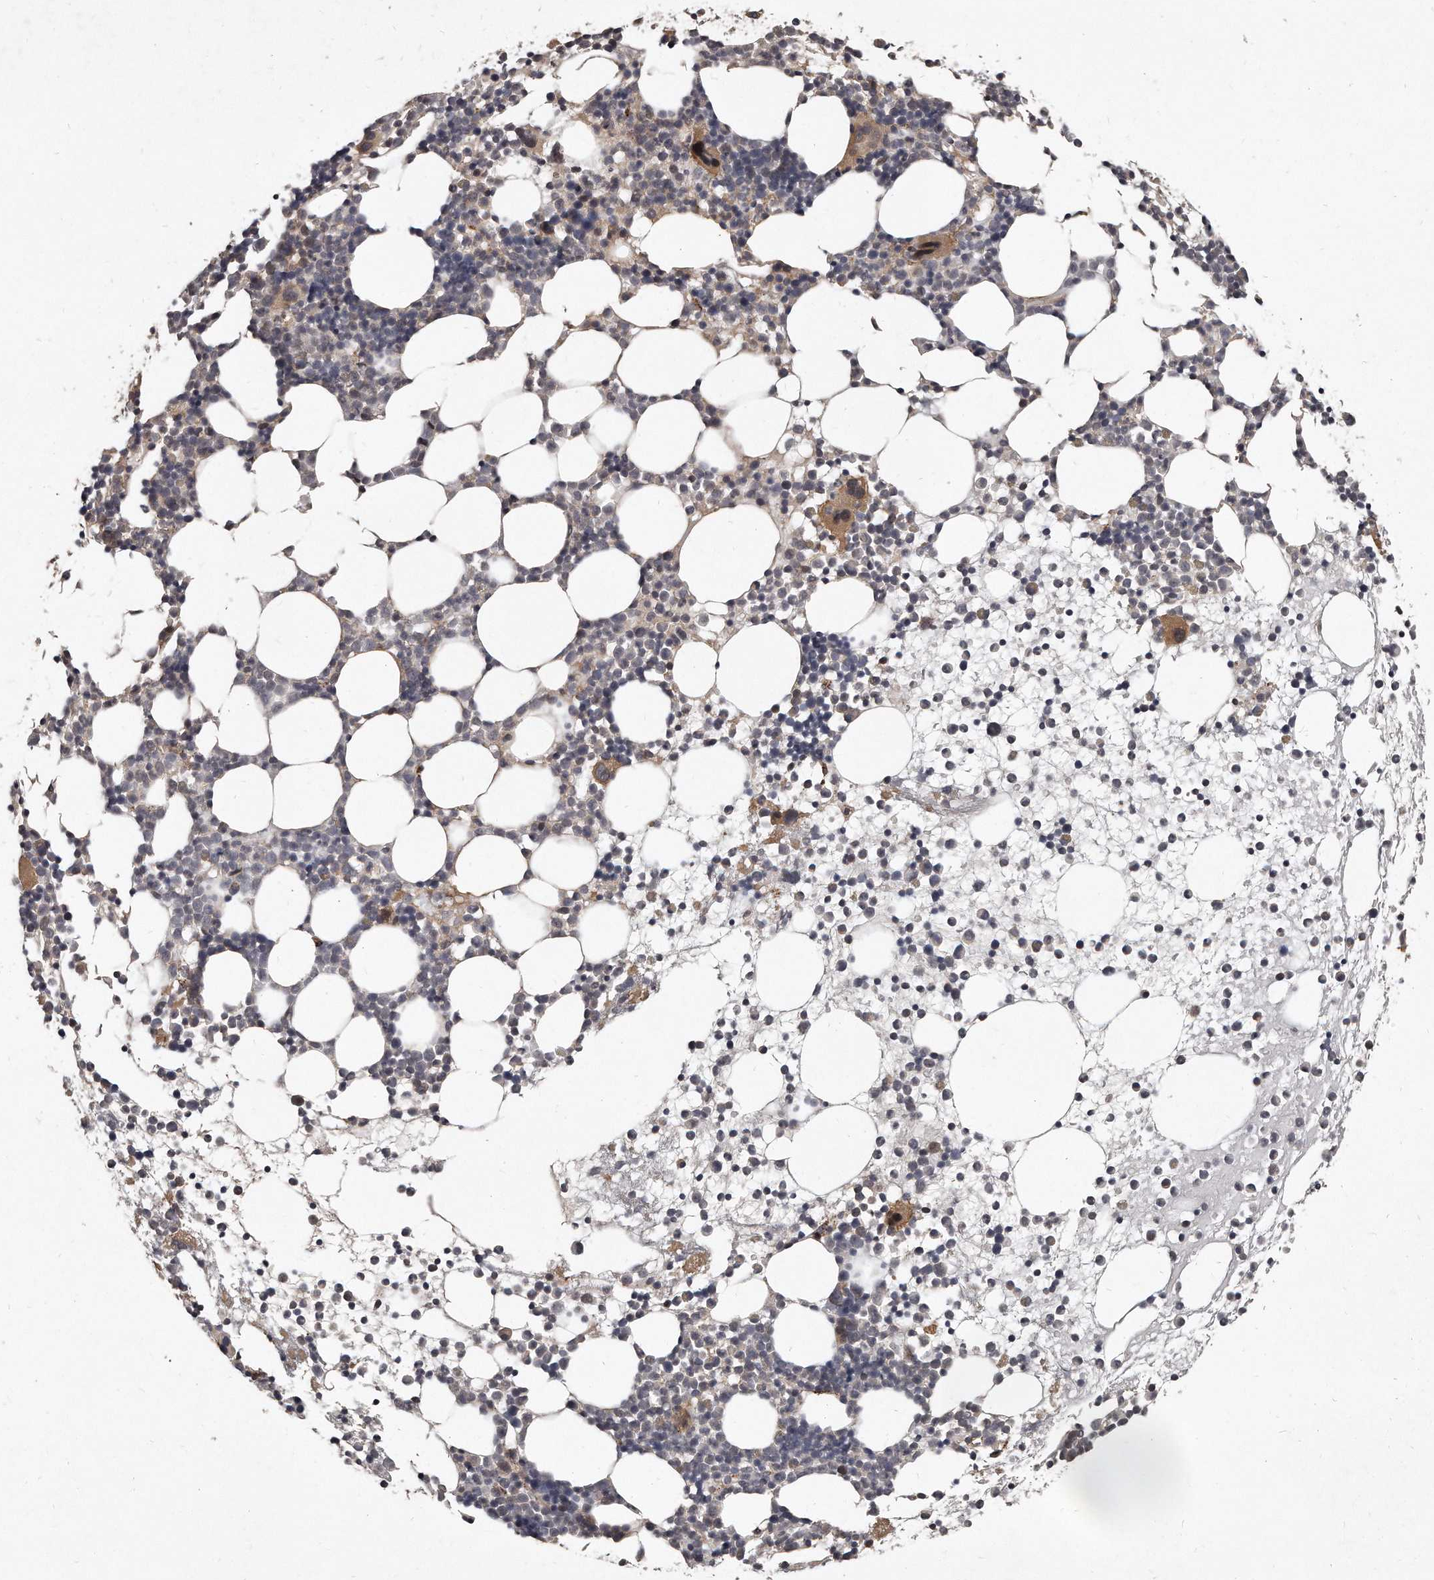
{"staining": {"intensity": "moderate", "quantity": "<25%", "location": "cytoplasmic/membranous"}, "tissue": "bone marrow", "cell_type": "Hematopoietic cells", "image_type": "normal", "snomed": [{"axis": "morphology", "description": "Normal tissue, NOS"}, {"axis": "topography", "description": "Bone marrow"}], "caption": "Hematopoietic cells exhibit moderate cytoplasmic/membranous staining in approximately <25% of cells in unremarkable bone marrow.", "gene": "GRB10", "patient": {"sex": "female", "age": 57}}